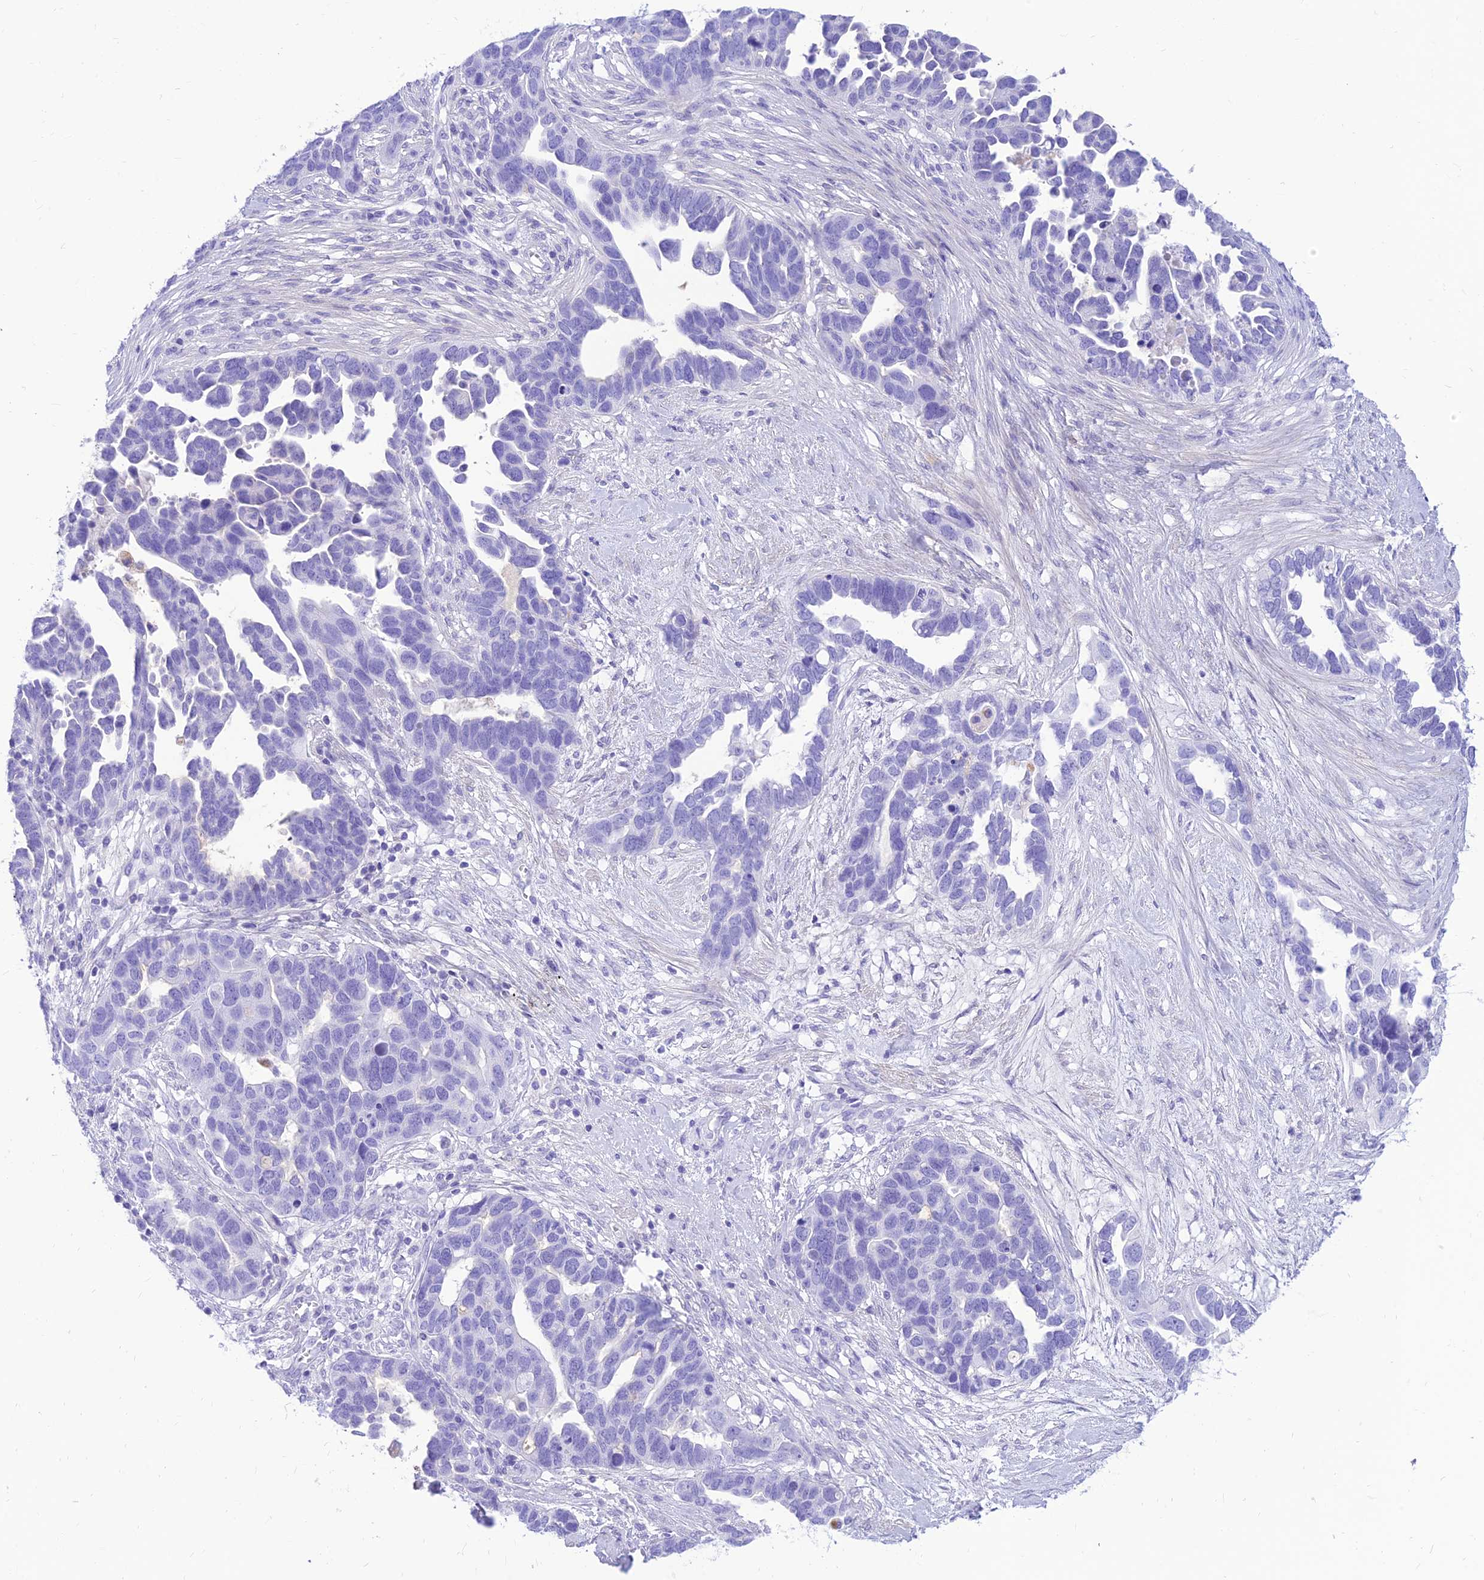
{"staining": {"intensity": "negative", "quantity": "none", "location": "none"}, "tissue": "ovarian cancer", "cell_type": "Tumor cells", "image_type": "cancer", "snomed": [{"axis": "morphology", "description": "Cystadenocarcinoma, serous, NOS"}, {"axis": "topography", "description": "Ovary"}], "caption": "Micrograph shows no protein positivity in tumor cells of serous cystadenocarcinoma (ovarian) tissue.", "gene": "PRNP", "patient": {"sex": "female", "age": 54}}